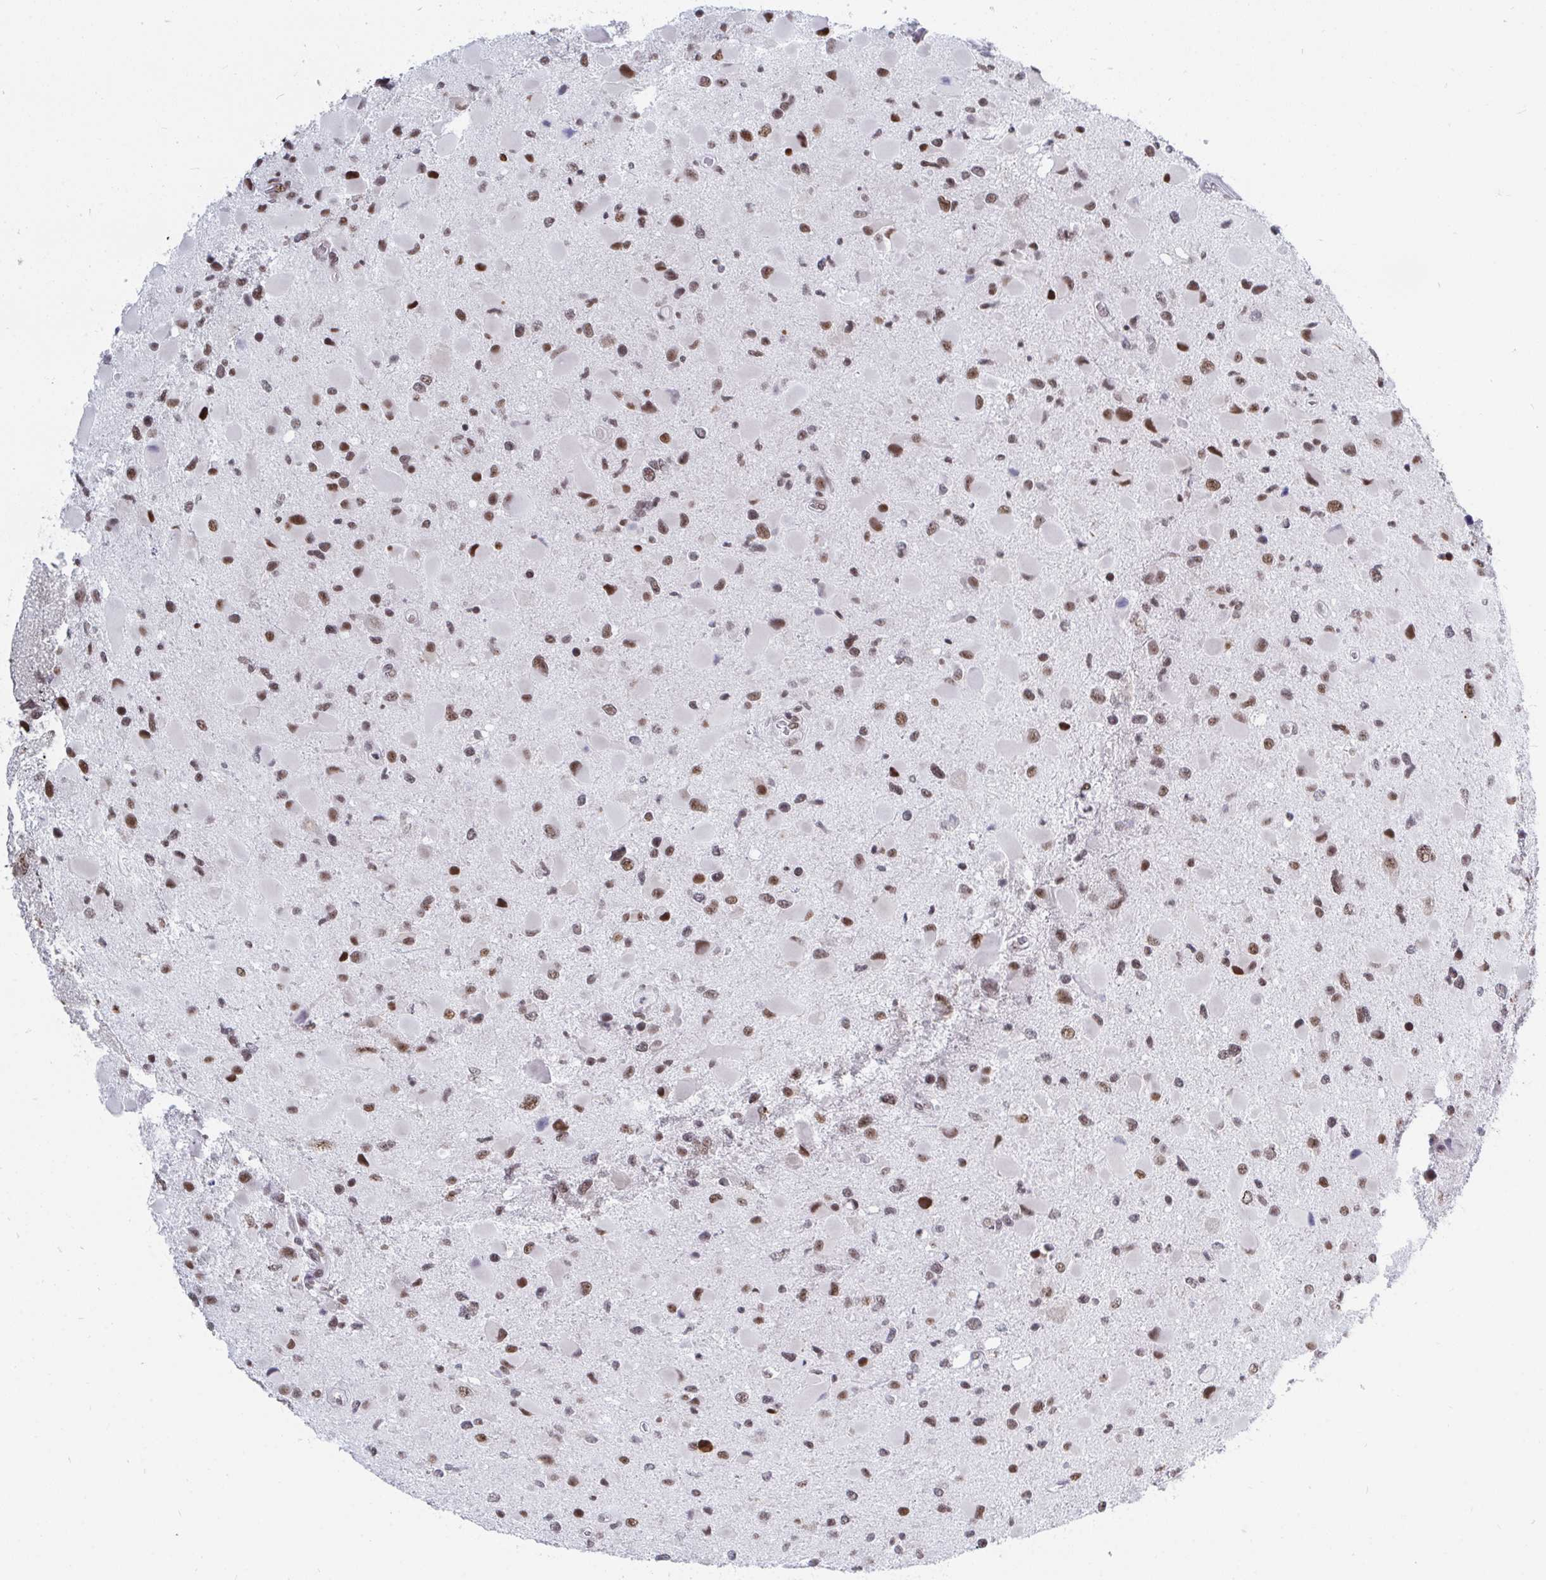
{"staining": {"intensity": "moderate", "quantity": ">75%", "location": "nuclear"}, "tissue": "glioma", "cell_type": "Tumor cells", "image_type": "cancer", "snomed": [{"axis": "morphology", "description": "Glioma, malignant, Low grade"}, {"axis": "topography", "description": "Brain"}], "caption": "Glioma stained with a protein marker demonstrates moderate staining in tumor cells.", "gene": "TRIP12", "patient": {"sex": "female", "age": 32}}